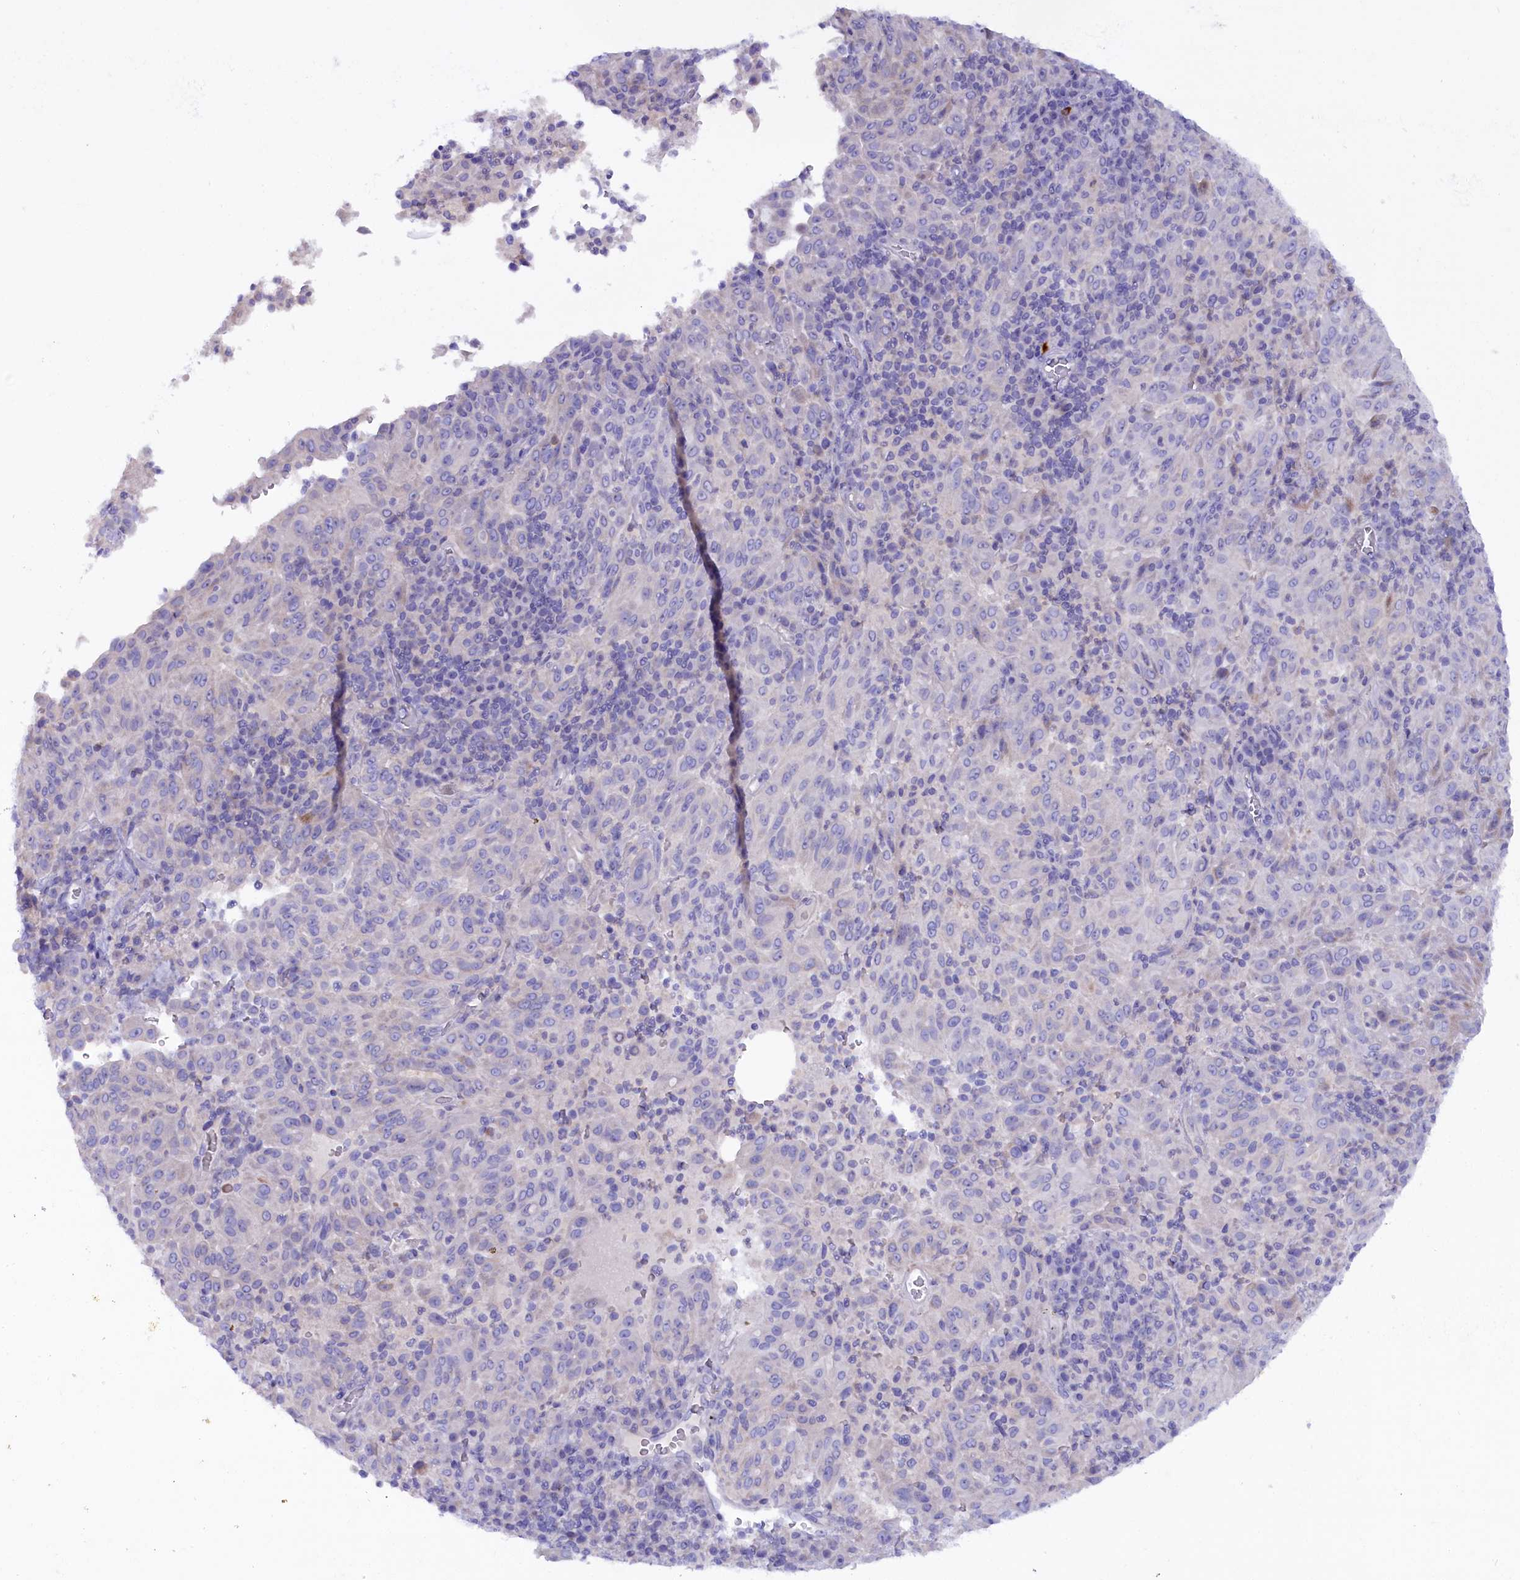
{"staining": {"intensity": "negative", "quantity": "none", "location": "none"}, "tissue": "pancreatic cancer", "cell_type": "Tumor cells", "image_type": "cancer", "snomed": [{"axis": "morphology", "description": "Adenocarcinoma, NOS"}, {"axis": "topography", "description": "Pancreas"}], "caption": "This is an immunohistochemistry image of pancreatic cancer (adenocarcinoma). There is no staining in tumor cells.", "gene": "RTTN", "patient": {"sex": "male", "age": 63}}